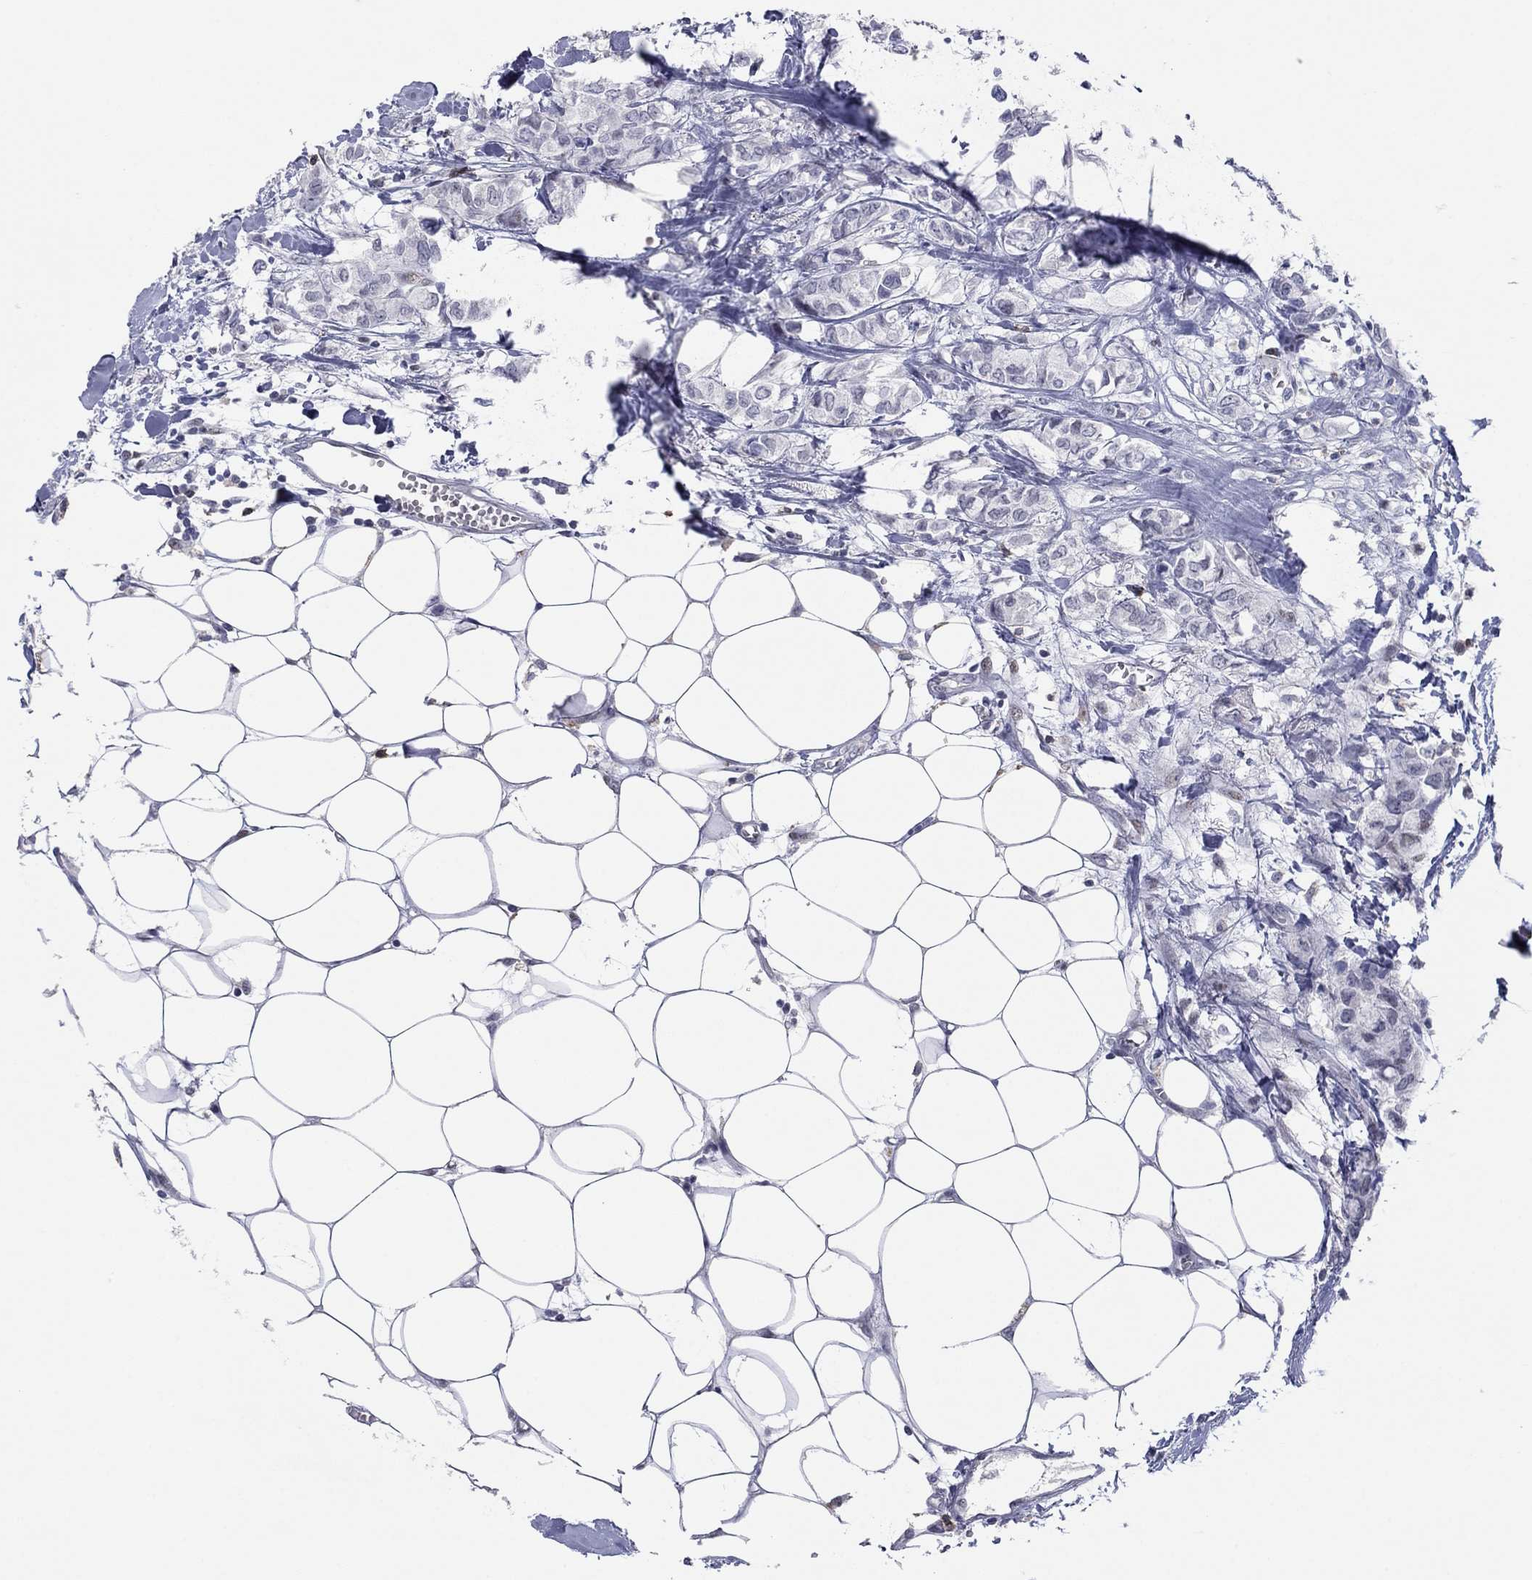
{"staining": {"intensity": "negative", "quantity": "none", "location": "none"}, "tissue": "breast cancer", "cell_type": "Tumor cells", "image_type": "cancer", "snomed": [{"axis": "morphology", "description": "Duct carcinoma"}, {"axis": "topography", "description": "Breast"}], "caption": "Breast cancer was stained to show a protein in brown. There is no significant positivity in tumor cells.", "gene": "ITGAE", "patient": {"sex": "female", "age": 85}}